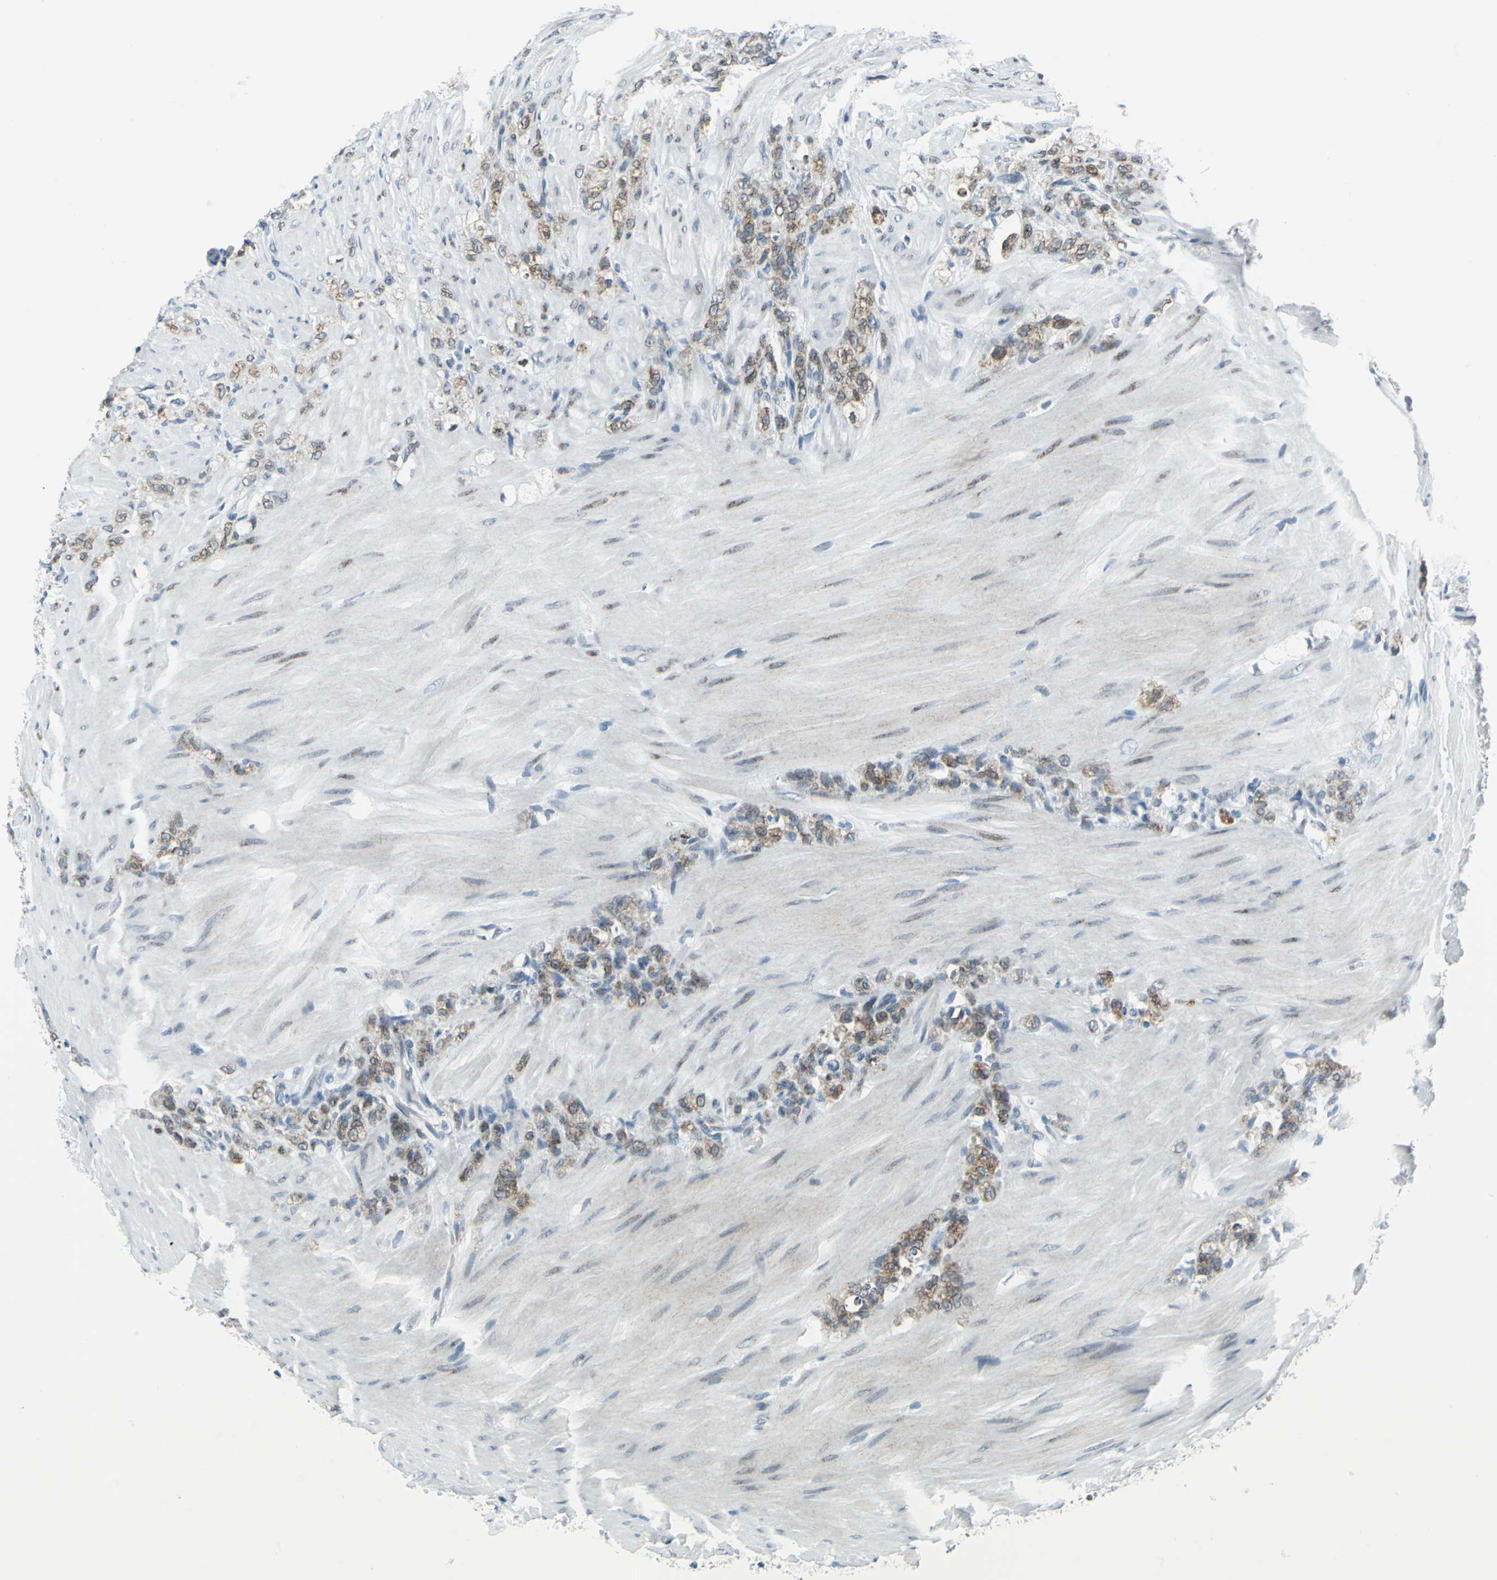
{"staining": {"intensity": "weak", "quantity": ">75%", "location": "cytoplasmic/membranous"}, "tissue": "stomach cancer", "cell_type": "Tumor cells", "image_type": "cancer", "snomed": [{"axis": "morphology", "description": "Adenocarcinoma, NOS"}, {"axis": "topography", "description": "Stomach"}], "caption": "Immunohistochemistry micrograph of stomach cancer stained for a protein (brown), which reveals low levels of weak cytoplasmic/membranous staining in approximately >75% of tumor cells.", "gene": "SNUPN", "patient": {"sex": "male", "age": 82}}